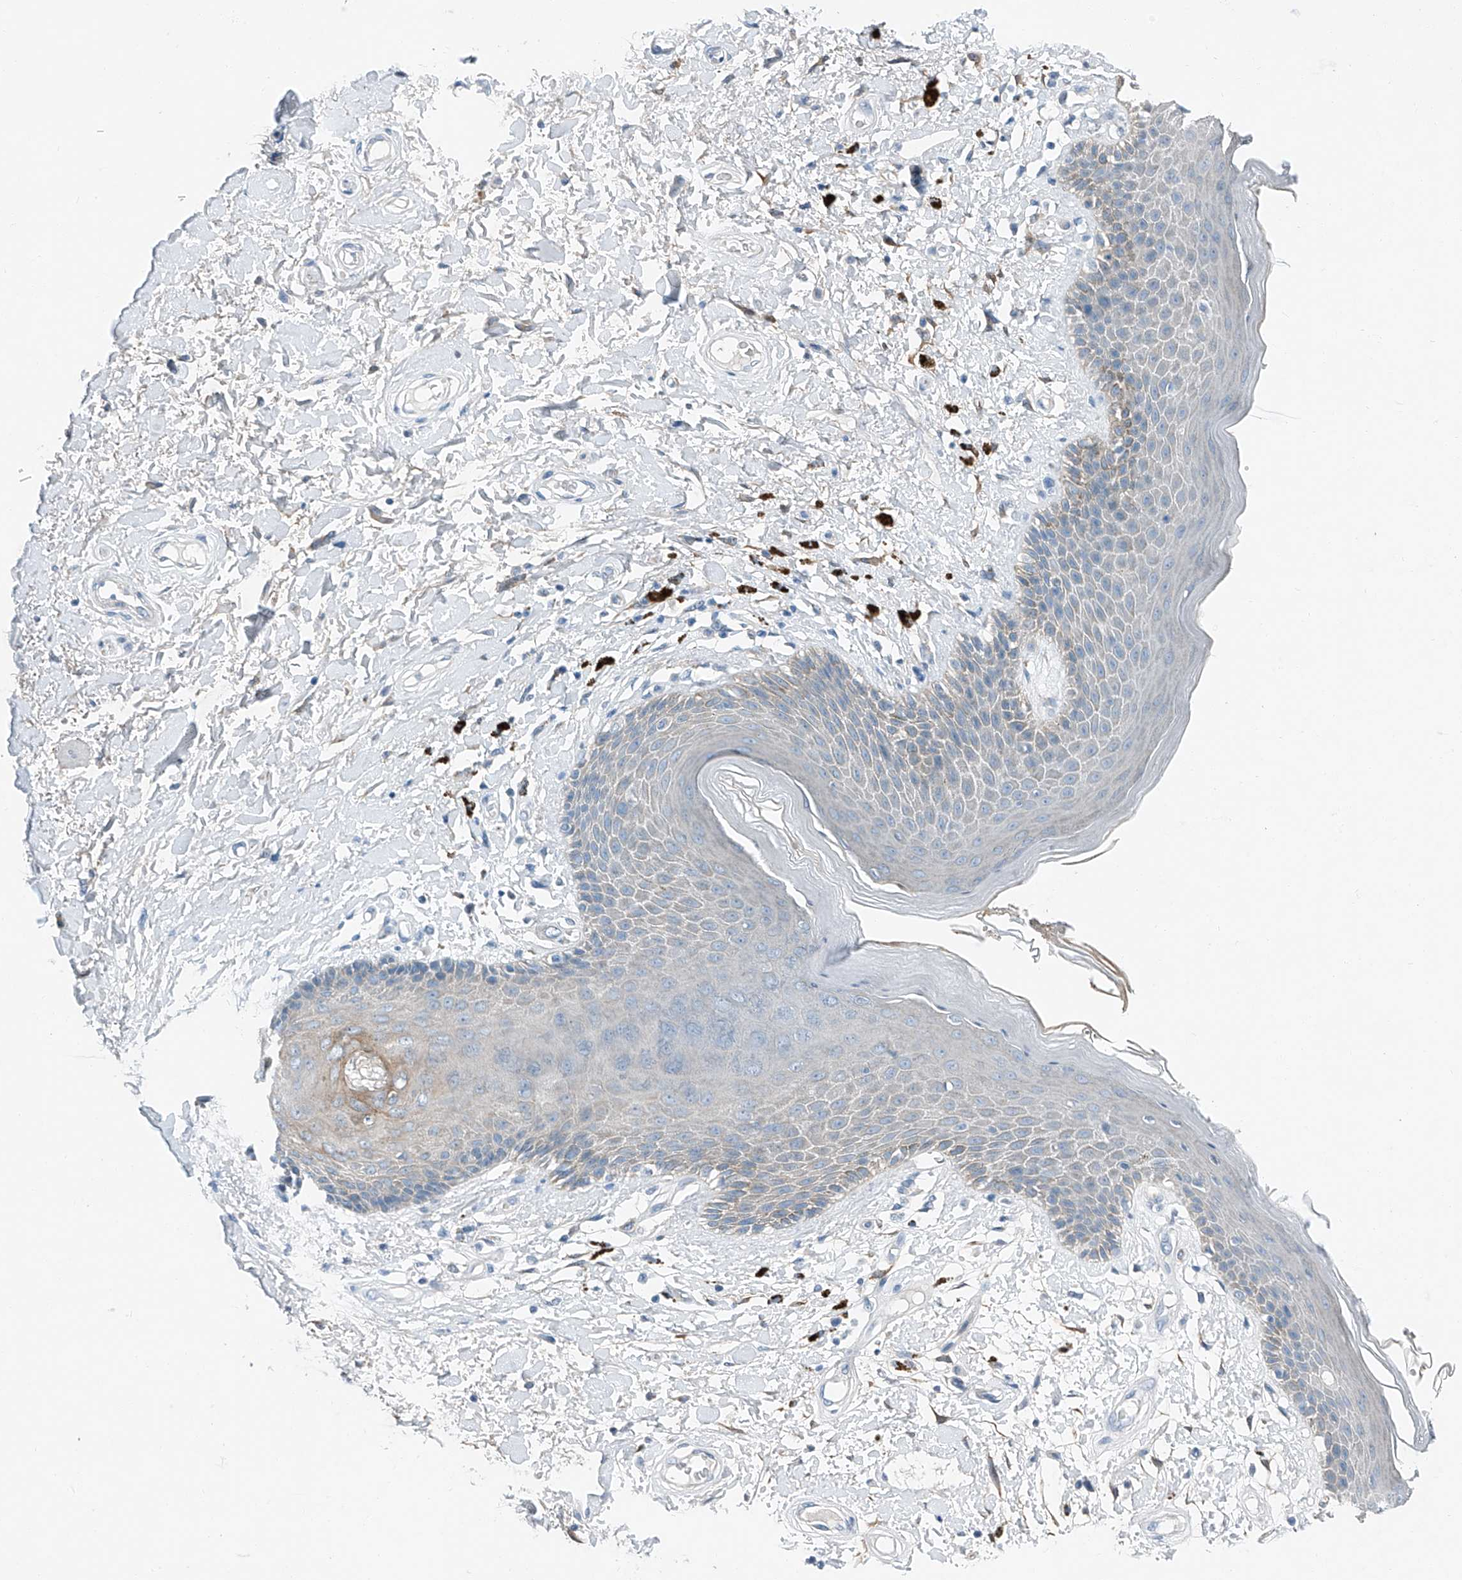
{"staining": {"intensity": "negative", "quantity": "none", "location": "none"}, "tissue": "skin", "cell_type": "Epidermal cells", "image_type": "normal", "snomed": [{"axis": "morphology", "description": "Normal tissue, NOS"}, {"axis": "topography", "description": "Anal"}], "caption": "This is an immunohistochemistry image of normal human skin. There is no staining in epidermal cells.", "gene": "MDGA1", "patient": {"sex": "female", "age": 78}}